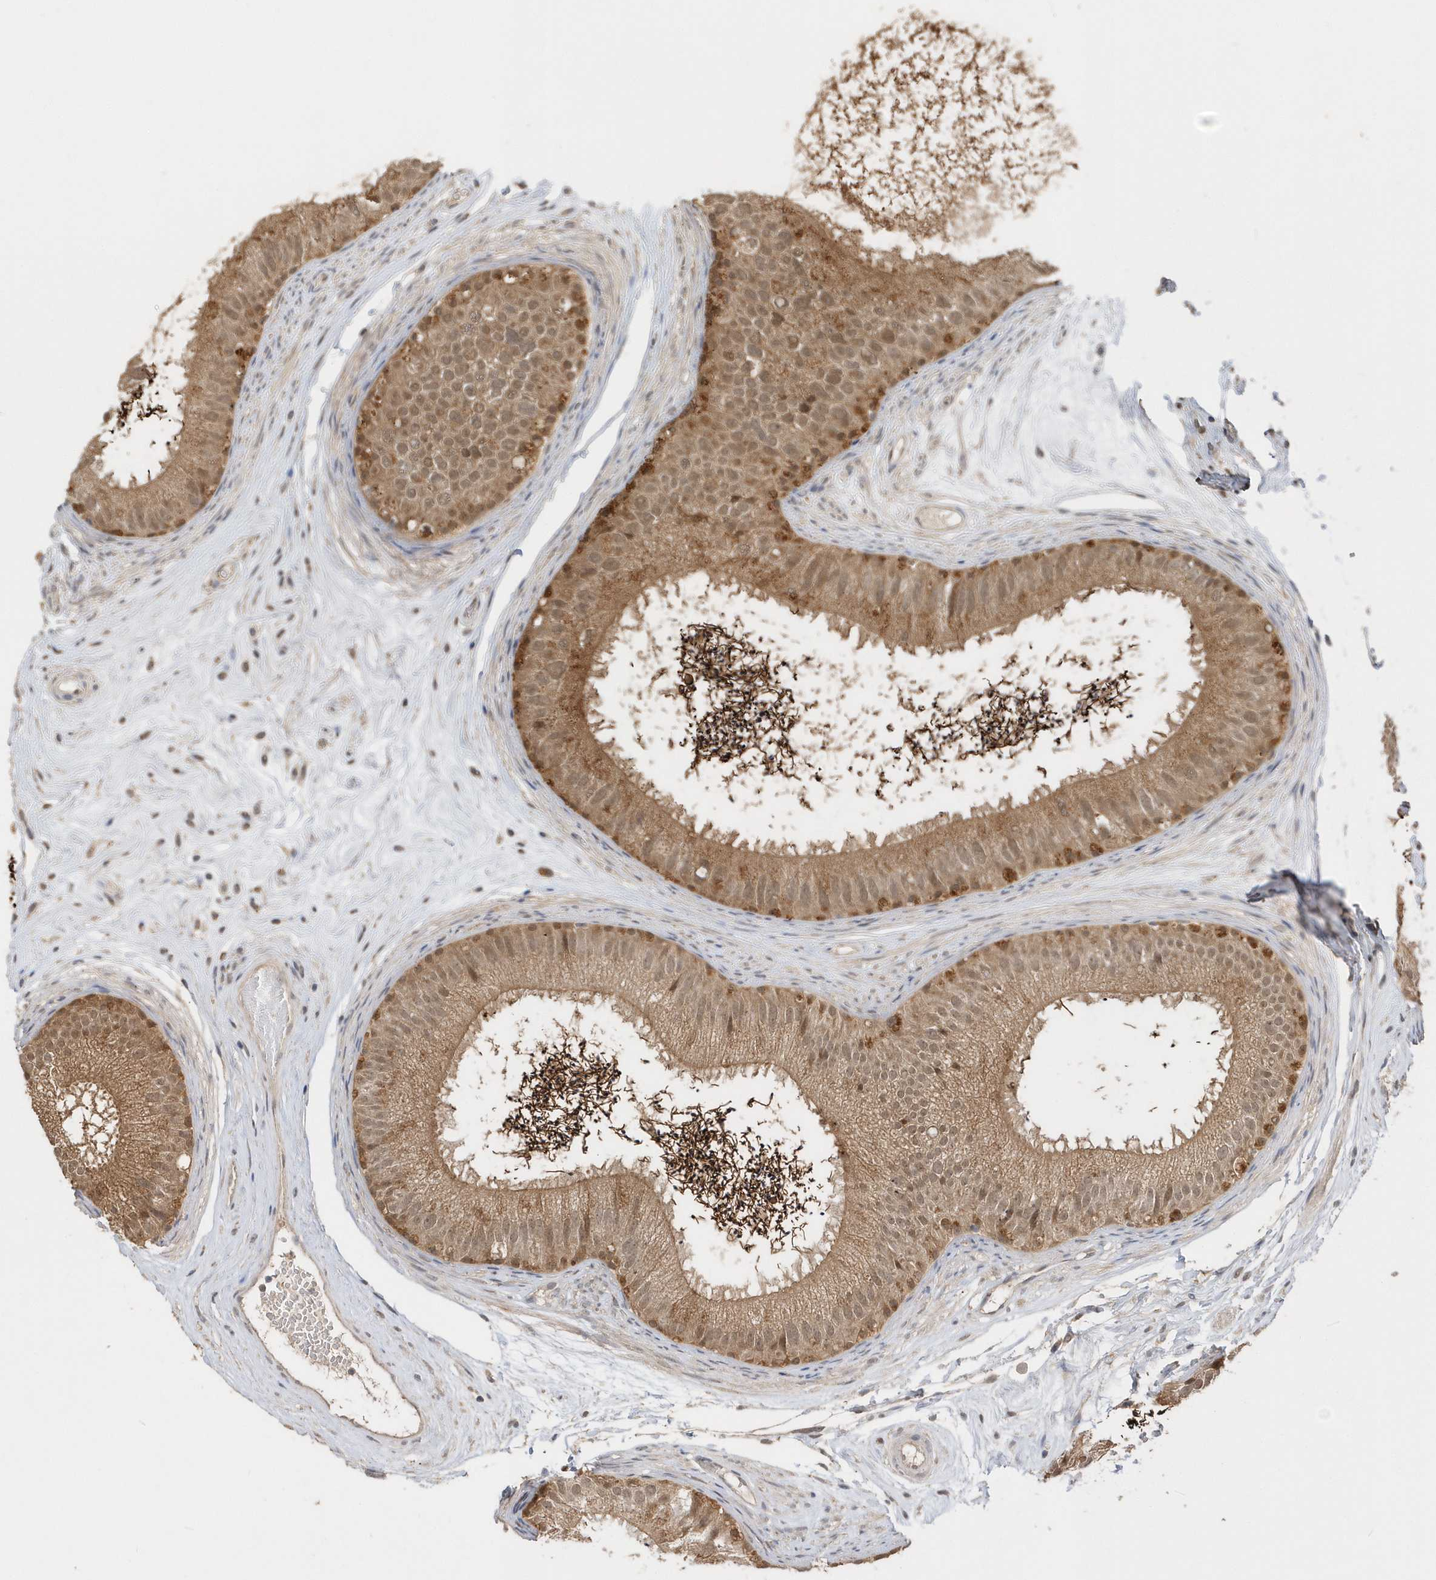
{"staining": {"intensity": "moderate", "quantity": ">75%", "location": "cytoplasmic/membranous,nuclear"}, "tissue": "epididymis", "cell_type": "Glandular cells", "image_type": "normal", "snomed": [{"axis": "morphology", "description": "Normal tissue, NOS"}, {"axis": "topography", "description": "Epididymis"}], "caption": "Epididymis stained with DAB IHC displays medium levels of moderate cytoplasmic/membranous,nuclear staining in approximately >75% of glandular cells. Nuclei are stained in blue.", "gene": "RPEL1", "patient": {"sex": "male", "age": 77}}